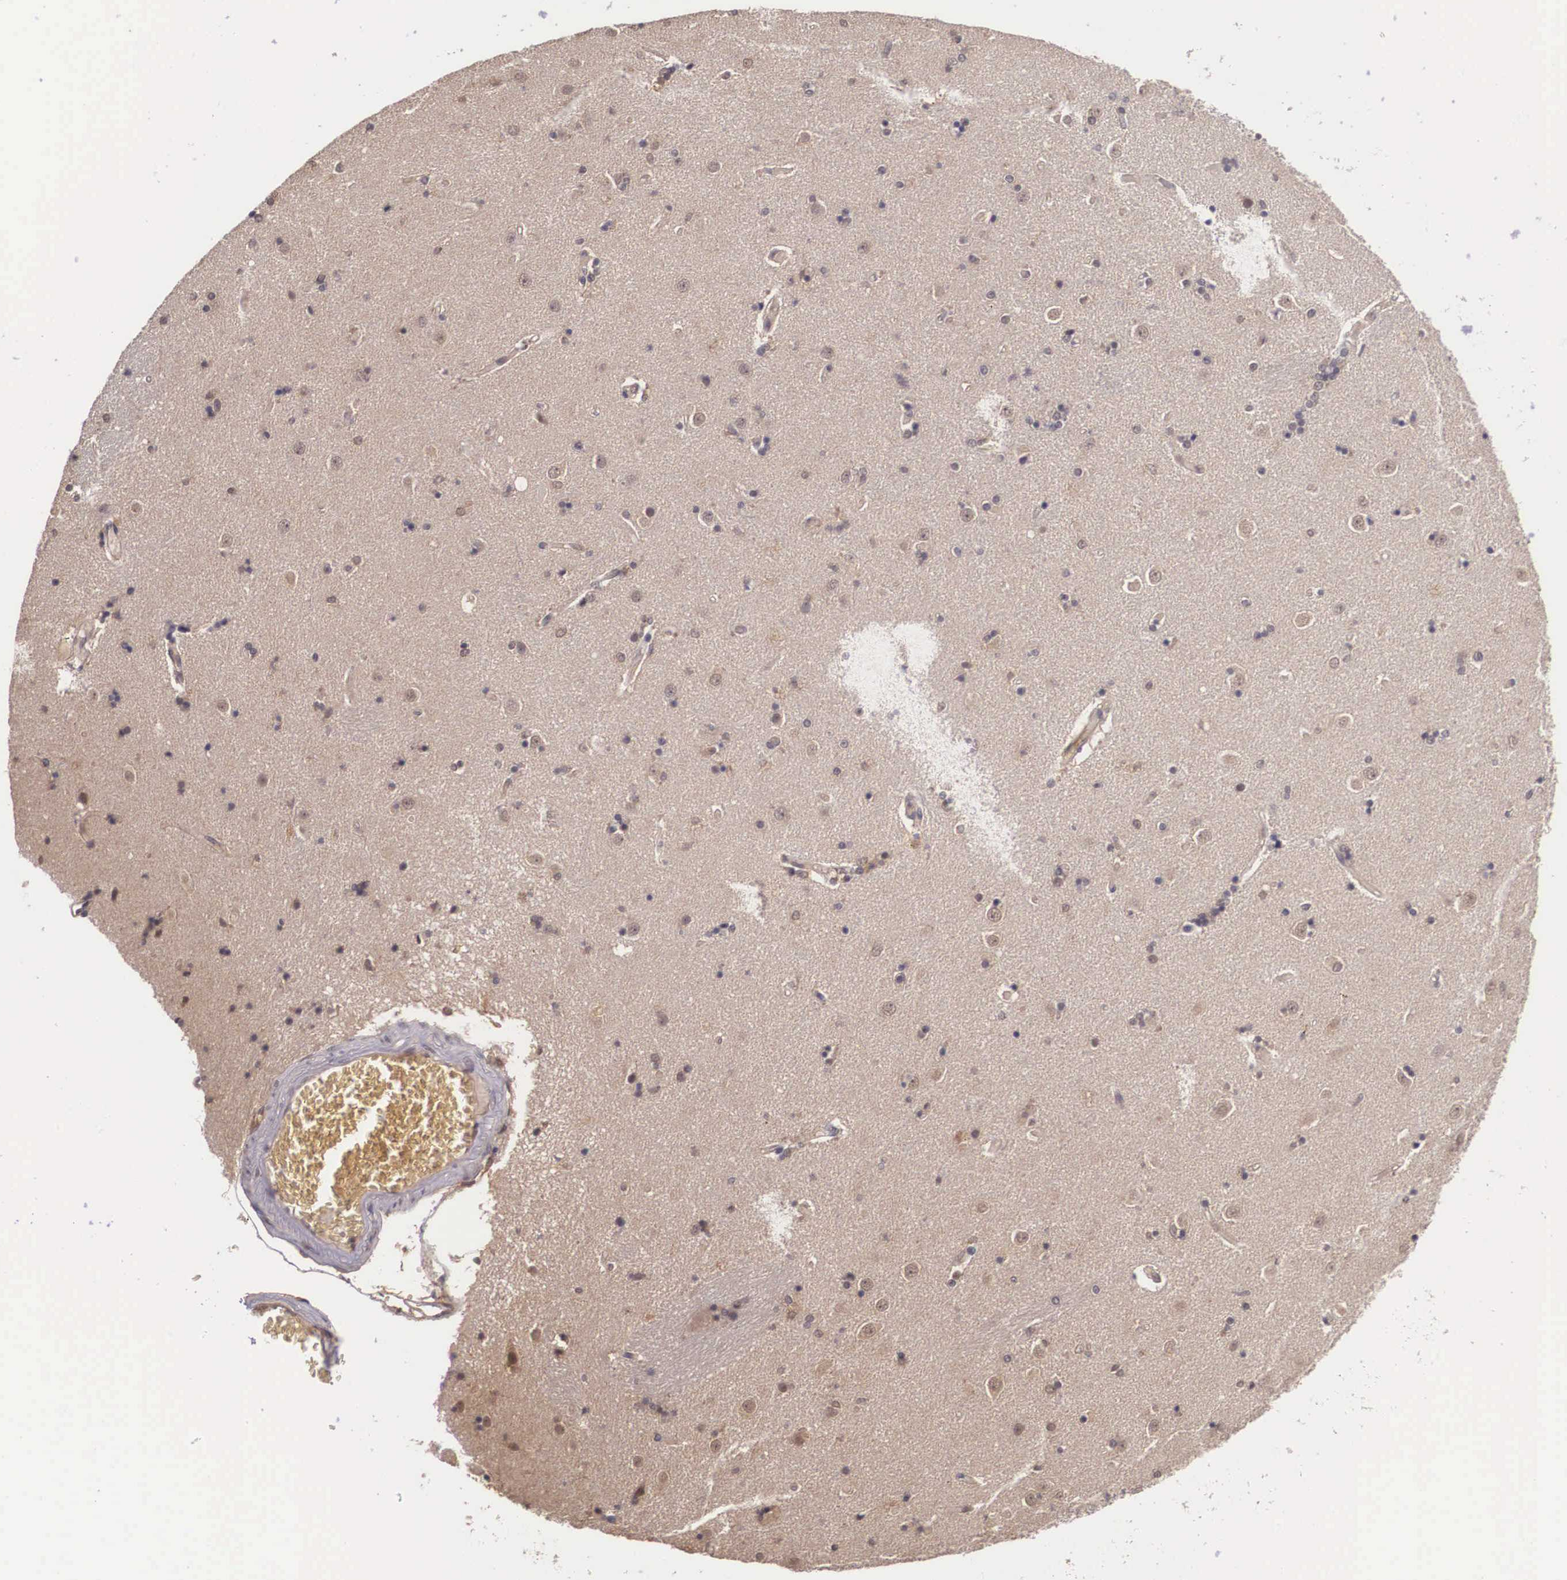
{"staining": {"intensity": "negative", "quantity": "none", "location": "none"}, "tissue": "caudate", "cell_type": "Glial cells", "image_type": "normal", "snomed": [{"axis": "morphology", "description": "Normal tissue, NOS"}, {"axis": "topography", "description": "Lateral ventricle wall"}], "caption": "An IHC micrograph of unremarkable caudate is shown. There is no staining in glial cells of caudate.", "gene": "VASH1", "patient": {"sex": "female", "age": 54}}